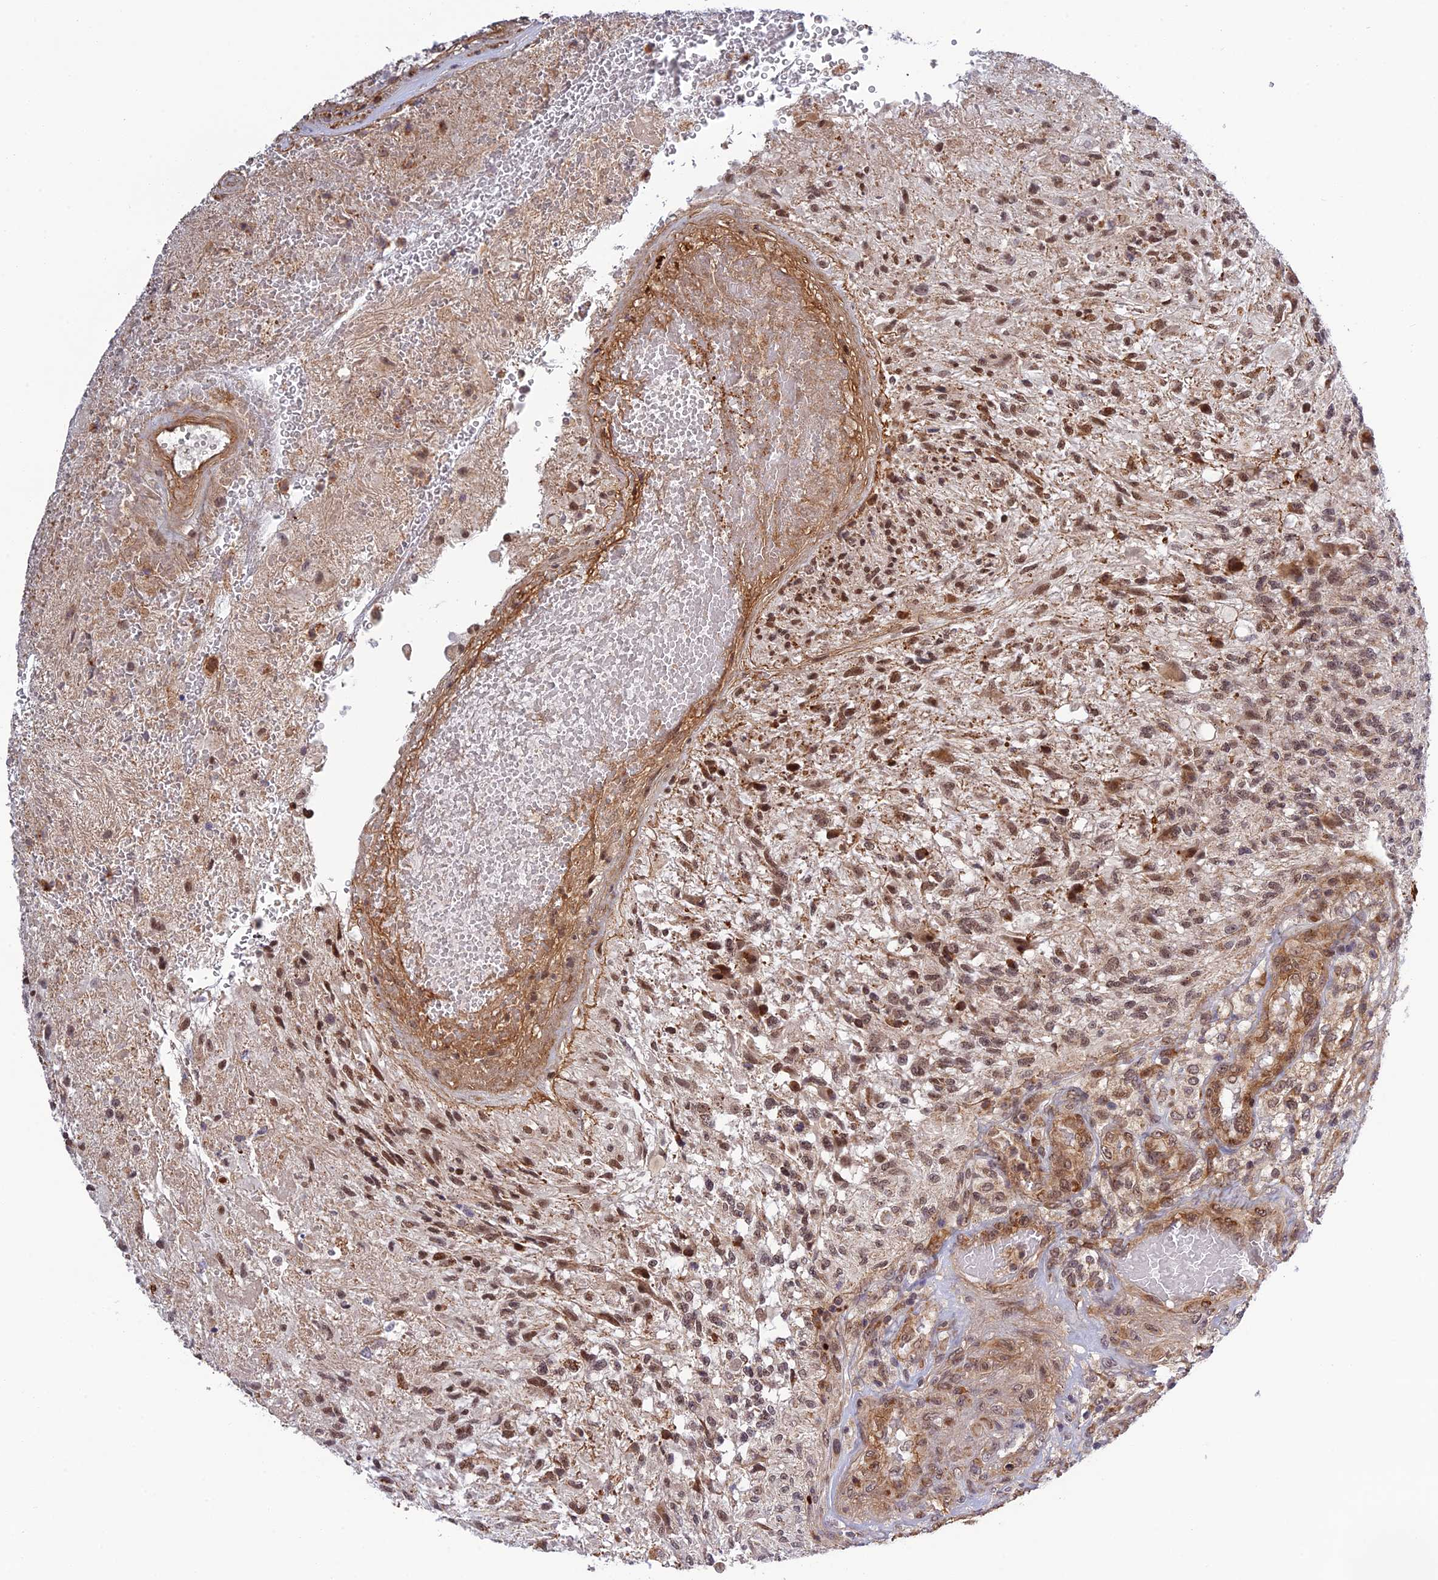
{"staining": {"intensity": "moderate", "quantity": ">75%", "location": "nuclear"}, "tissue": "glioma", "cell_type": "Tumor cells", "image_type": "cancer", "snomed": [{"axis": "morphology", "description": "Glioma, malignant, High grade"}, {"axis": "topography", "description": "Brain"}], "caption": "About >75% of tumor cells in human malignant glioma (high-grade) demonstrate moderate nuclear protein staining as visualized by brown immunohistochemical staining.", "gene": "REXO1", "patient": {"sex": "male", "age": 56}}